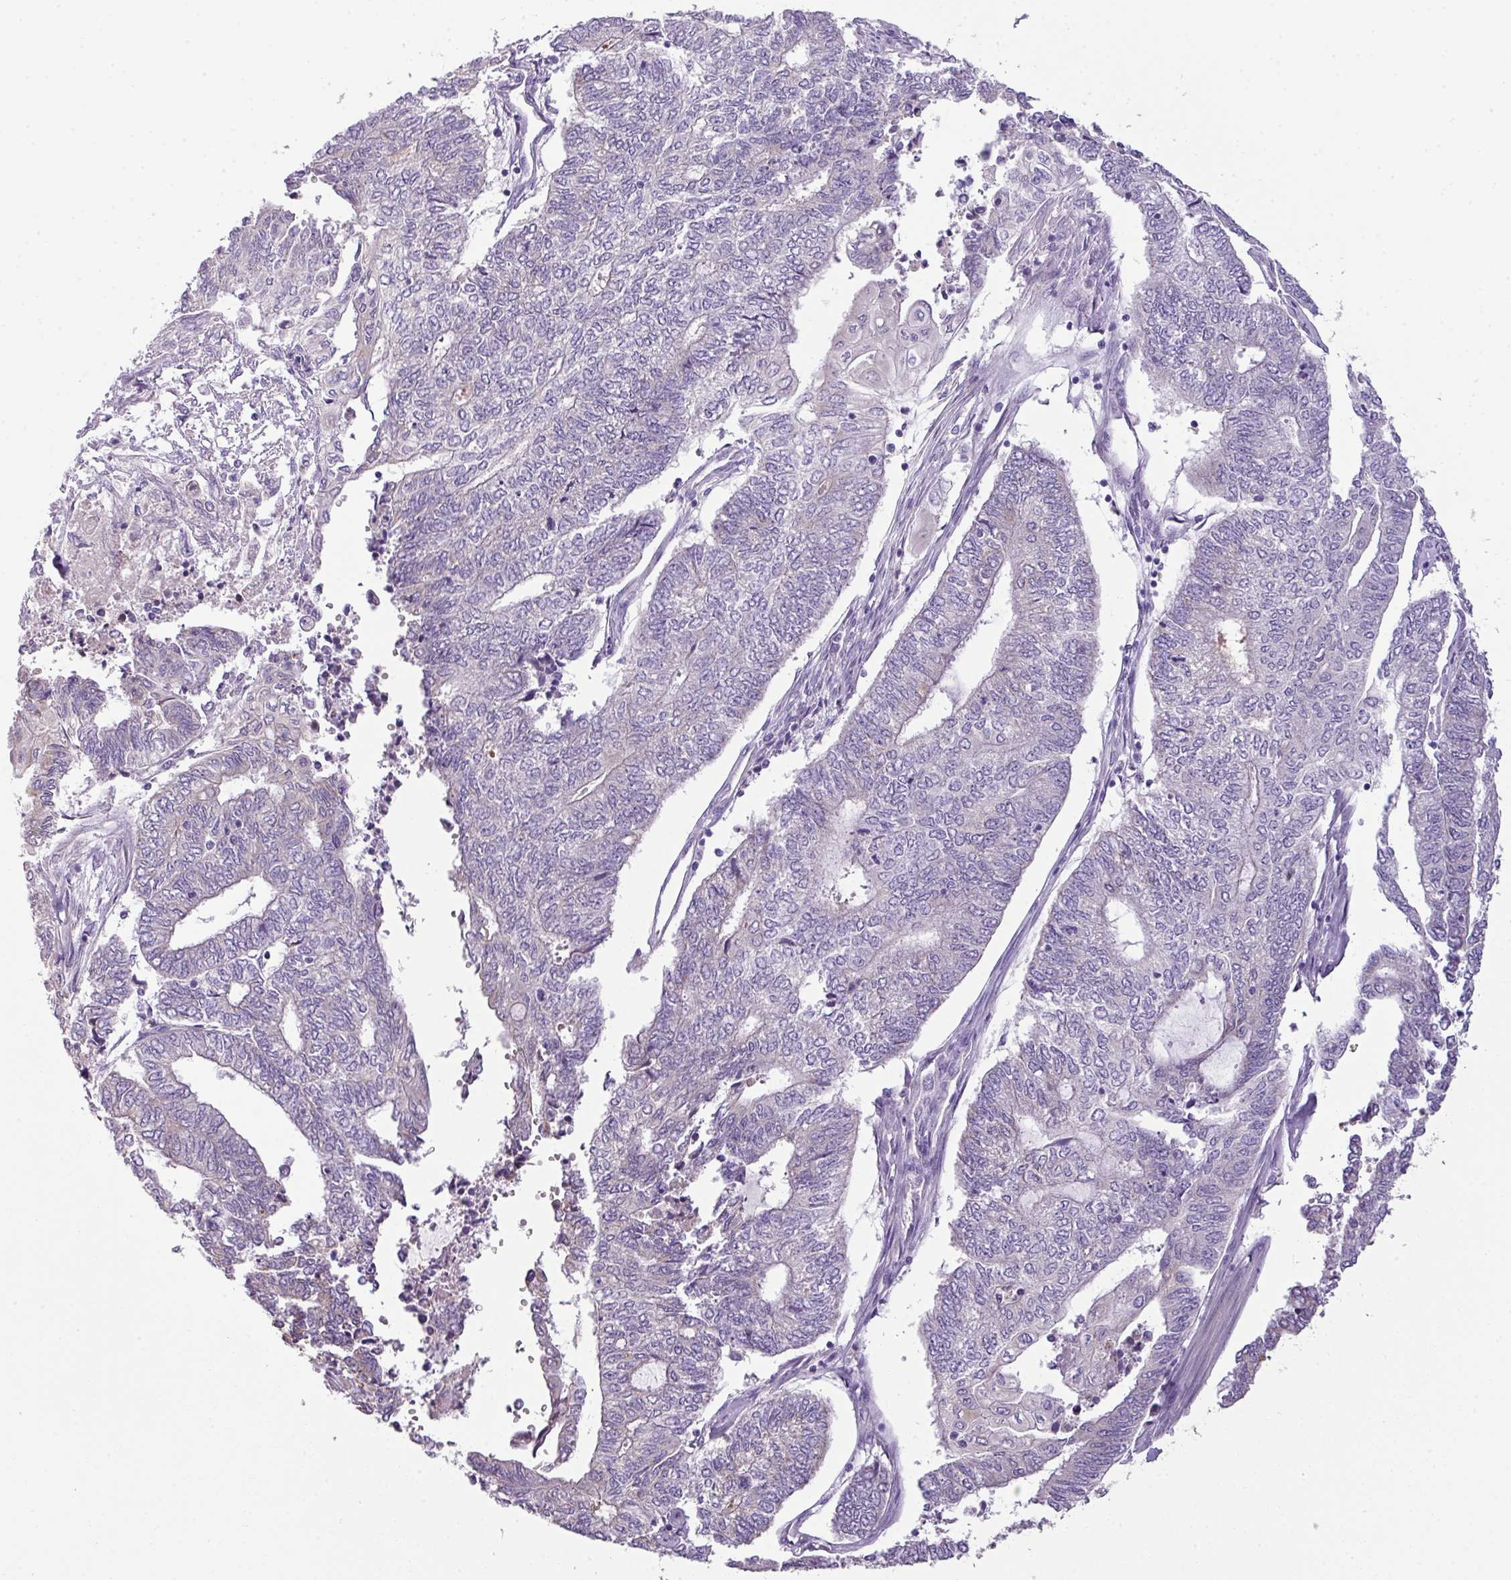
{"staining": {"intensity": "negative", "quantity": "none", "location": "none"}, "tissue": "endometrial cancer", "cell_type": "Tumor cells", "image_type": "cancer", "snomed": [{"axis": "morphology", "description": "Adenocarcinoma, NOS"}, {"axis": "topography", "description": "Uterus"}, {"axis": "topography", "description": "Endometrium"}], "caption": "High power microscopy image of an IHC micrograph of endometrial cancer (adenocarcinoma), revealing no significant positivity in tumor cells.", "gene": "PIK3R5", "patient": {"sex": "female", "age": 70}}